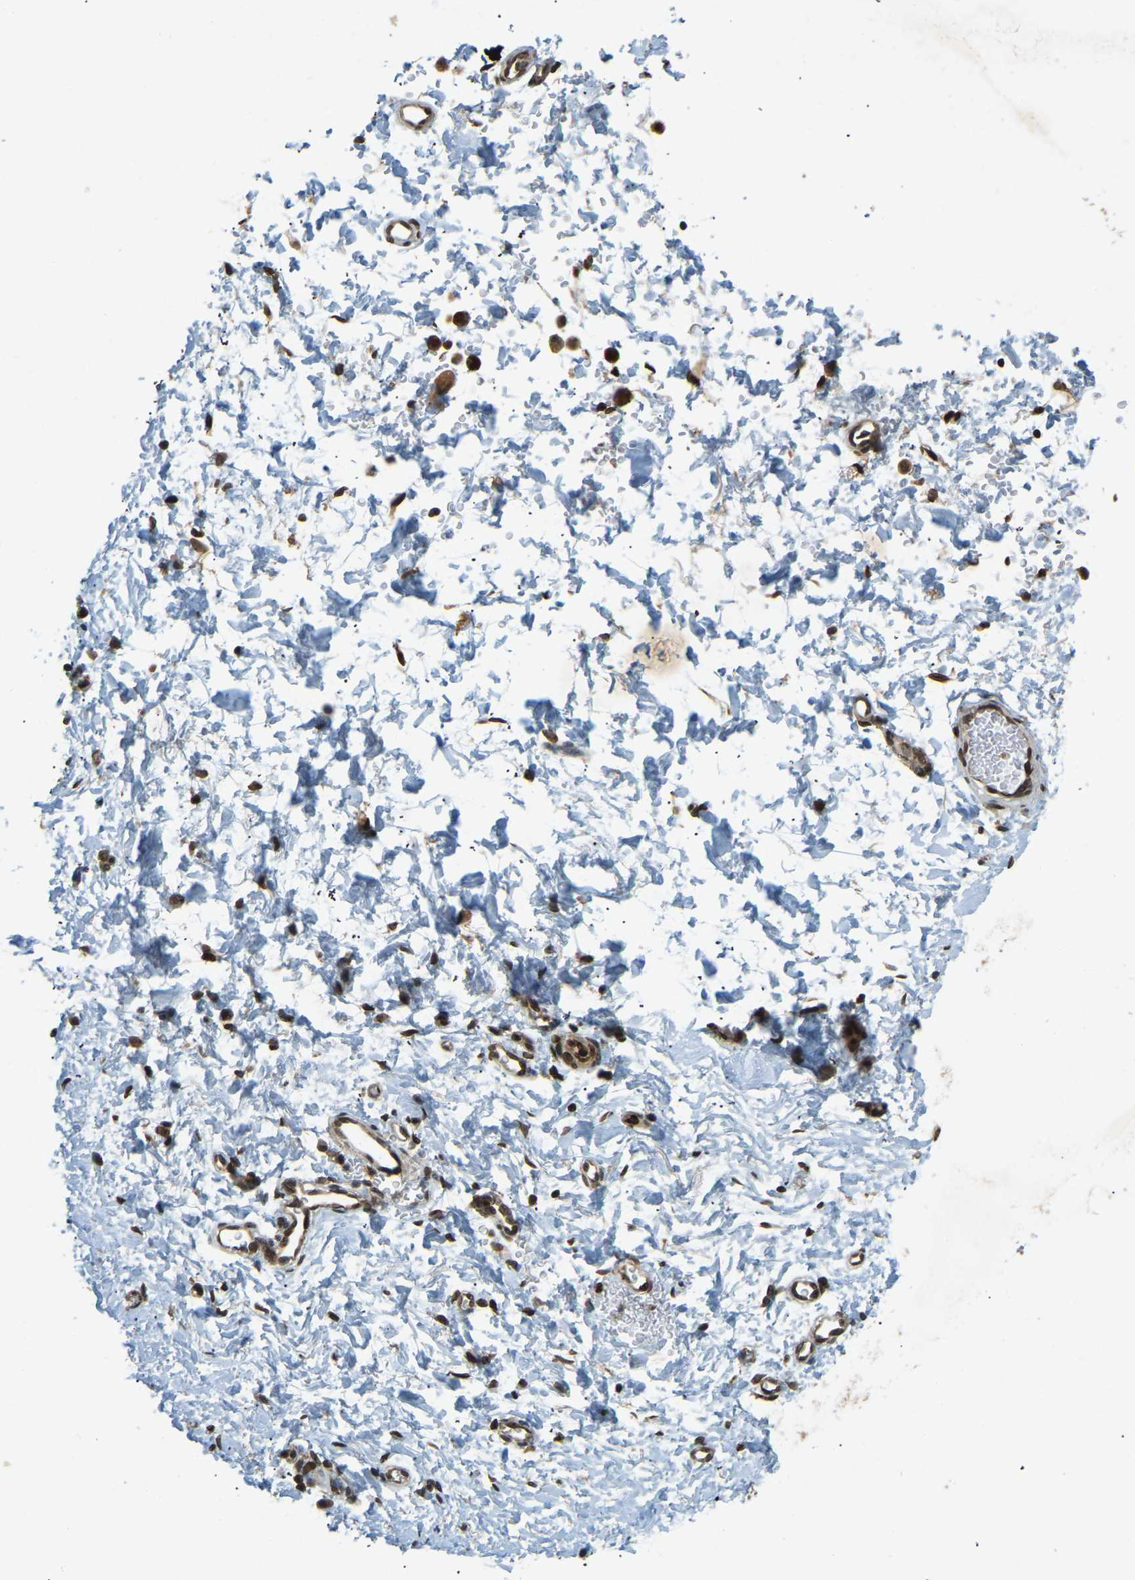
{"staining": {"intensity": "moderate", "quantity": ">75%", "location": "cytoplasmic/membranous,nuclear"}, "tissue": "adipose tissue", "cell_type": "Adipocytes", "image_type": "normal", "snomed": [{"axis": "morphology", "description": "Normal tissue, NOS"}, {"axis": "topography", "description": "Cartilage tissue"}, {"axis": "topography", "description": "Bronchus"}], "caption": "This image demonstrates immunohistochemistry (IHC) staining of benign human adipose tissue, with medium moderate cytoplasmic/membranous,nuclear expression in about >75% of adipocytes.", "gene": "SYNE1", "patient": {"sex": "female", "age": 53}}